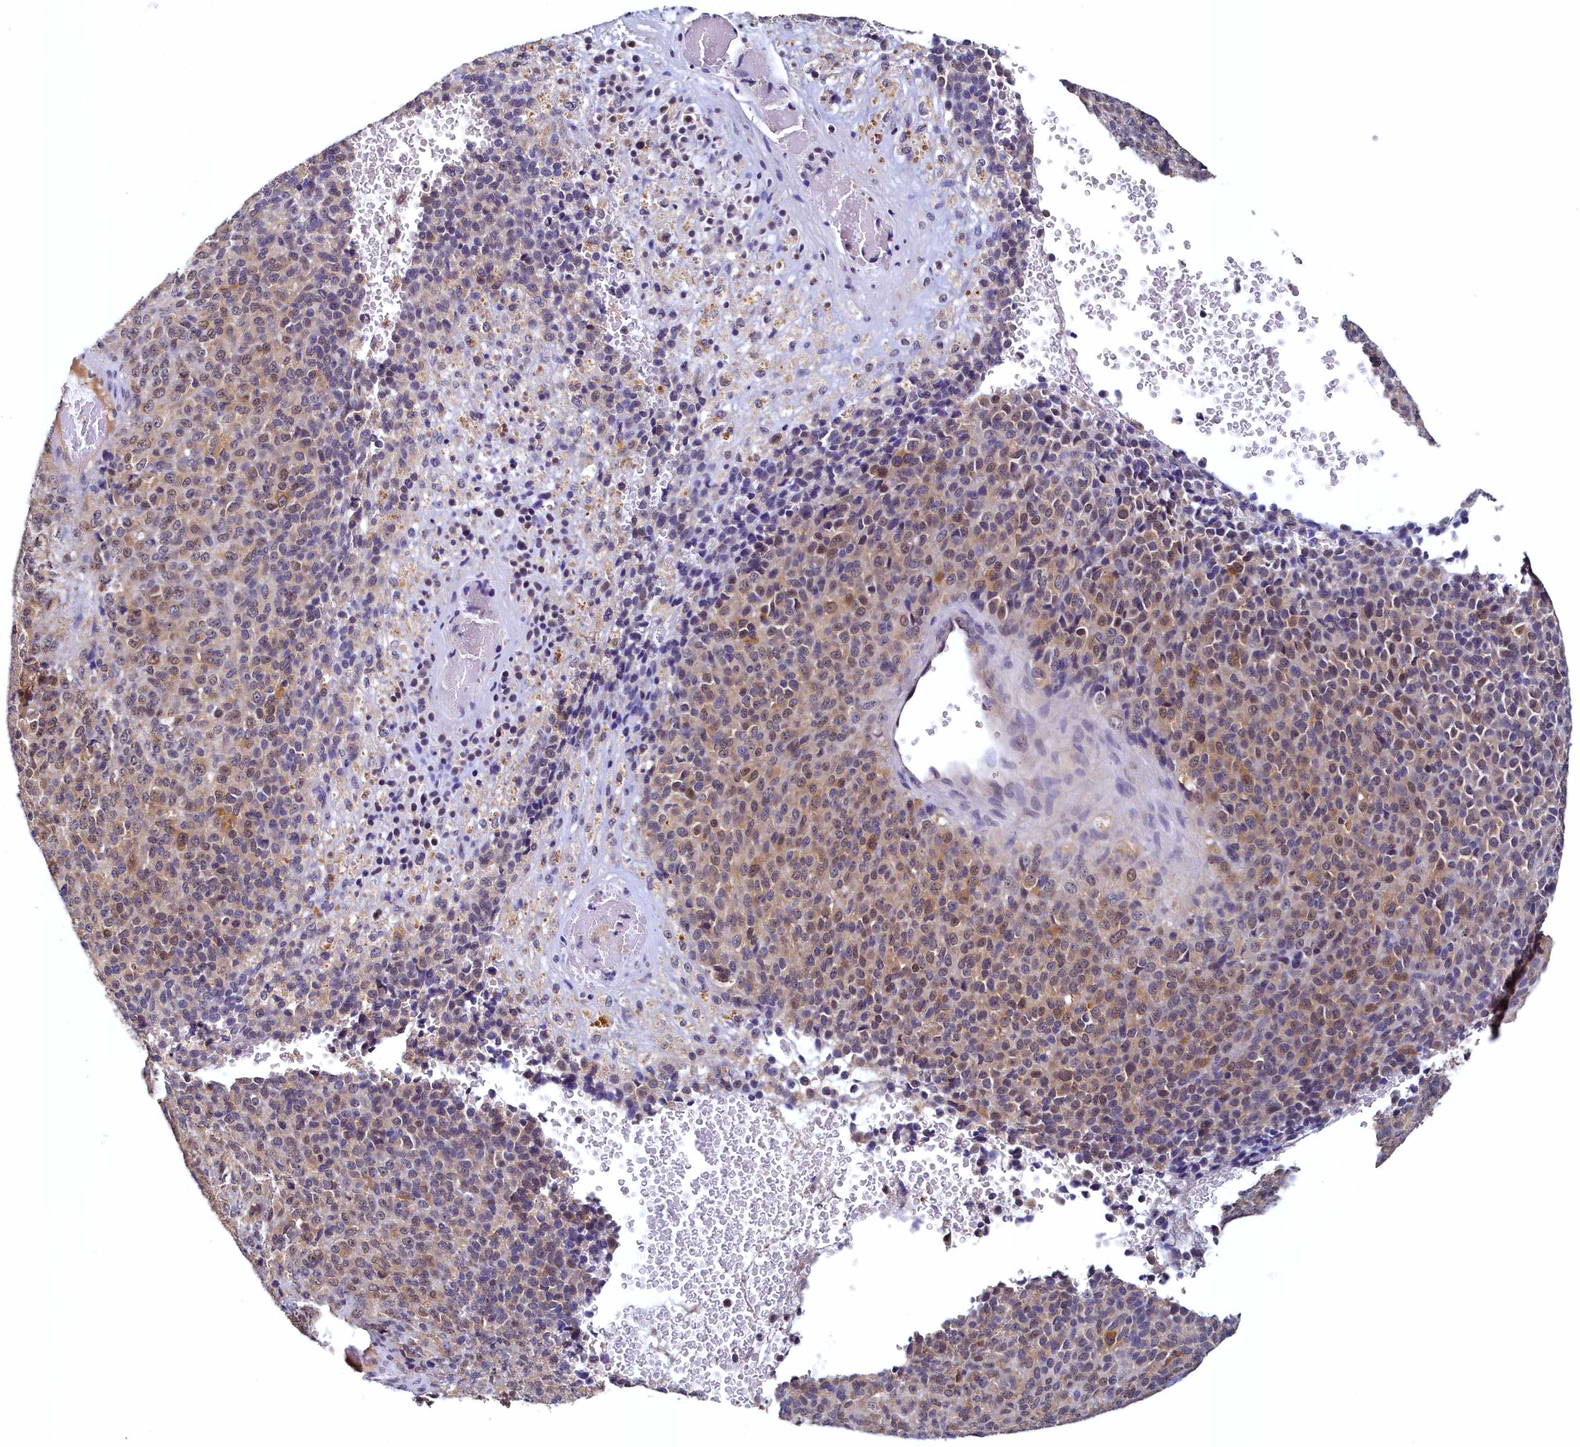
{"staining": {"intensity": "moderate", "quantity": "<25%", "location": "cytoplasmic/membranous"}, "tissue": "melanoma", "cell_type": "Tumor cells", "image_type": "cancer", "snomed": [{"axis": "morphology", "description": "Malignant melanoma, Metastatic site"}, {"axis": "topography", "description": "Brain"}], "caption": "Melanoma stained with a protein marker shows moderate staining in tumor cells.", "gene": "PAAF1", "patient": {"sex": "female", "age": 56}}